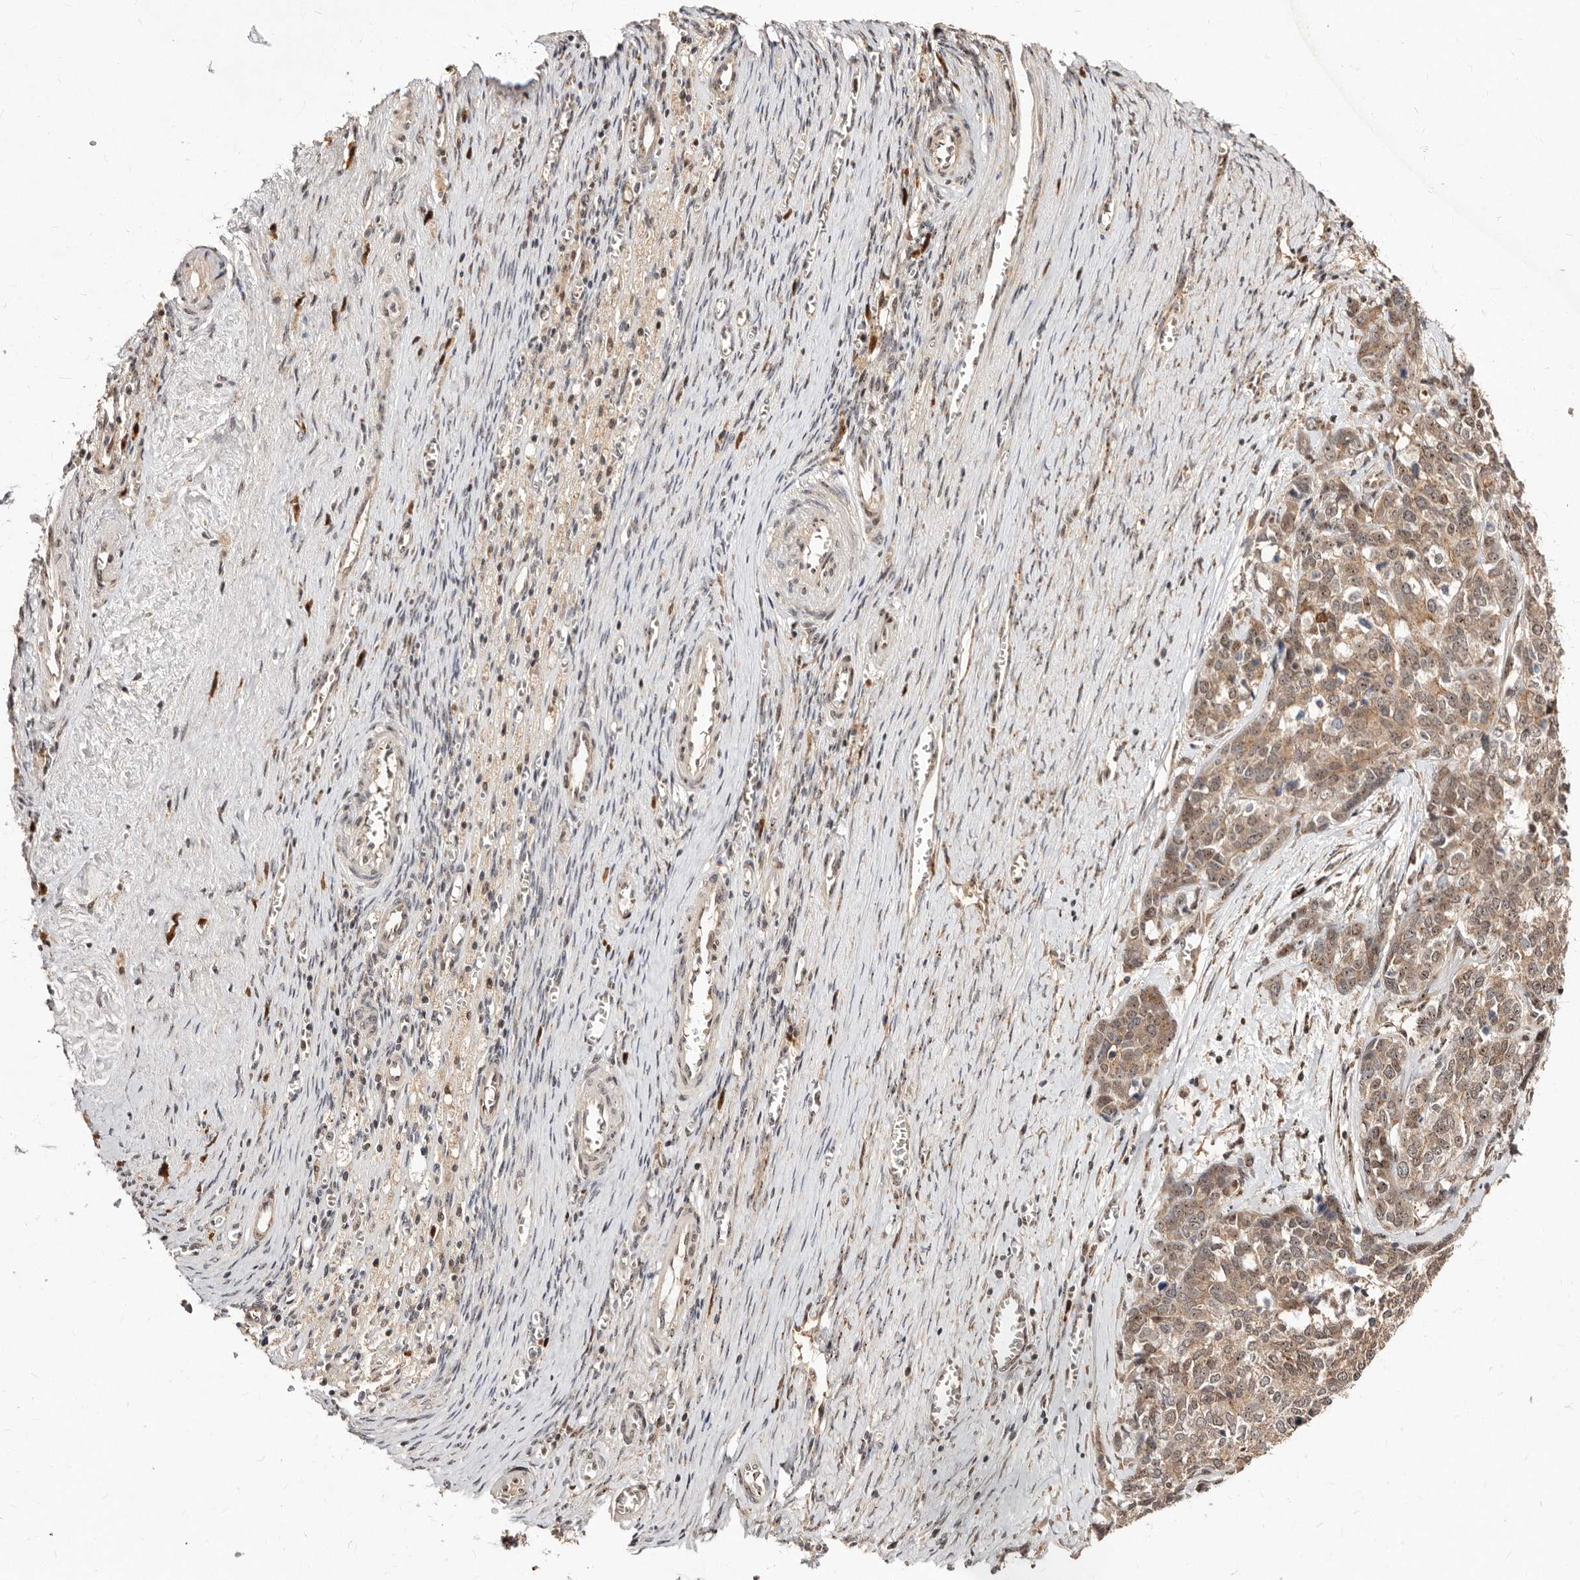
{"staining": {"intensity": "weak", "quantity": ">75%", "location": "cytoplasmic/membranous,nuclear"}, "tissue": "ovarian cancer", "cell_type": "Tumor cells", "image_type": "cancer", "snomed": [{"axis": "morphology", "description": "Cystadenocarcinoma, serous, NOS"}, {"axis": "topography", "description": "Ovary"}], "caption": "Immunohistochemical staining of ovarian cancer (serous cystadenocarcinoma) reveals weak cytoplasmic/membranous and nuclear protein positivity in approximately >75% of tumor cells.", "gene": "APOL6", "patient": {"sex": "female", "age": 44}}